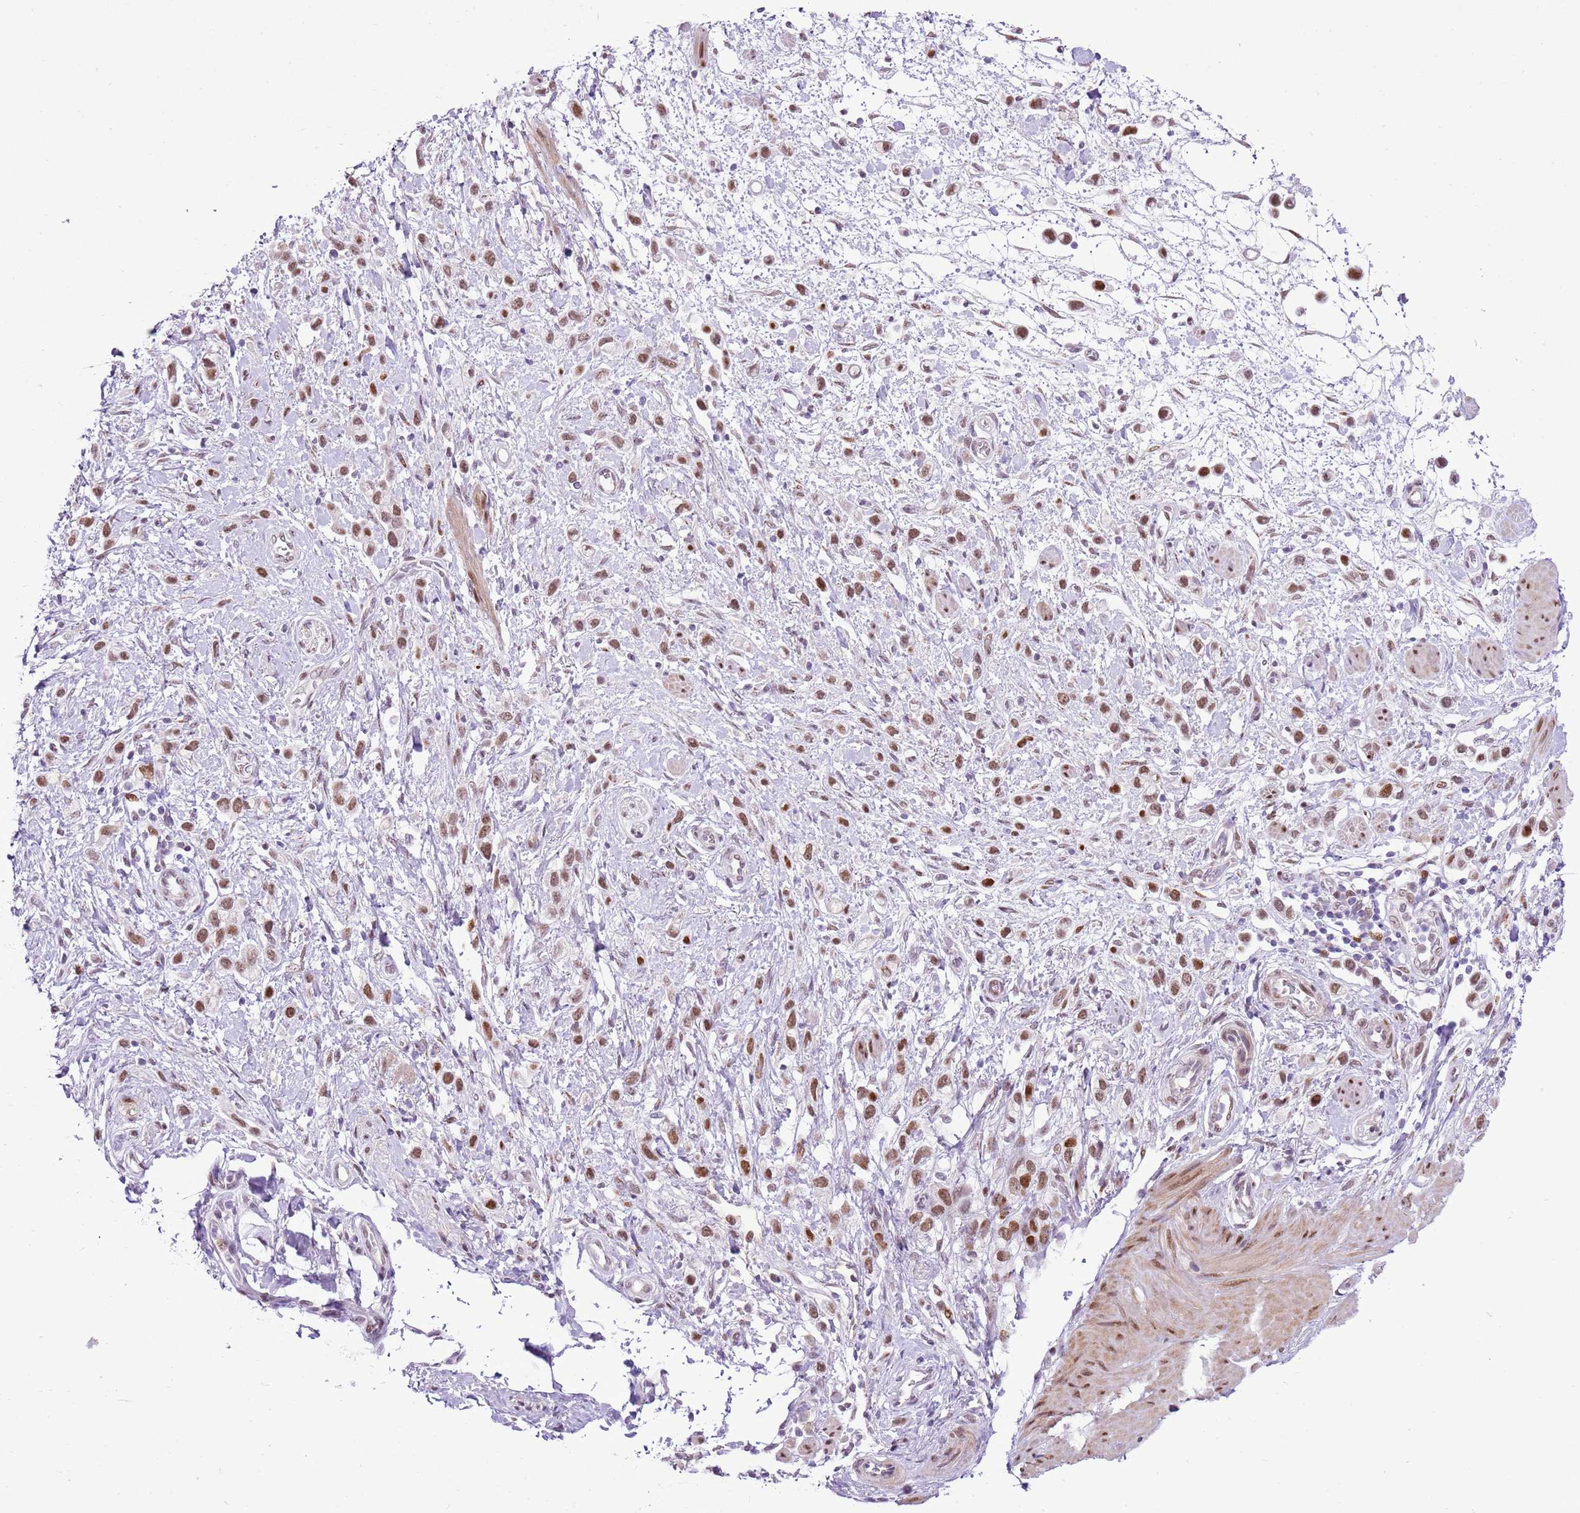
{"staining": {"intensity": "moderate", "quantity": ">75%", "location": "nuclear"}, "tissue": "stomach cancer", "cell_type": "Tumor cells", "image_type": "cancer", "snomed": [{"axis": "morphology", "description": "Adenocarcinoma, NOS"}, {"axis": "topography", "description": "Stomach"}], "caption": "Immunohistochemistry (IHC) of stomach cancer exhibits medium levels of moderate nuclear positivity in about >75% of tumor cells. (DAB (3,3'-diaminobenzidine) = brown stain, brightfield microscopy at high magnification).", "gene": "NACC2", "patient": {"sex": "female", "age": 65}}